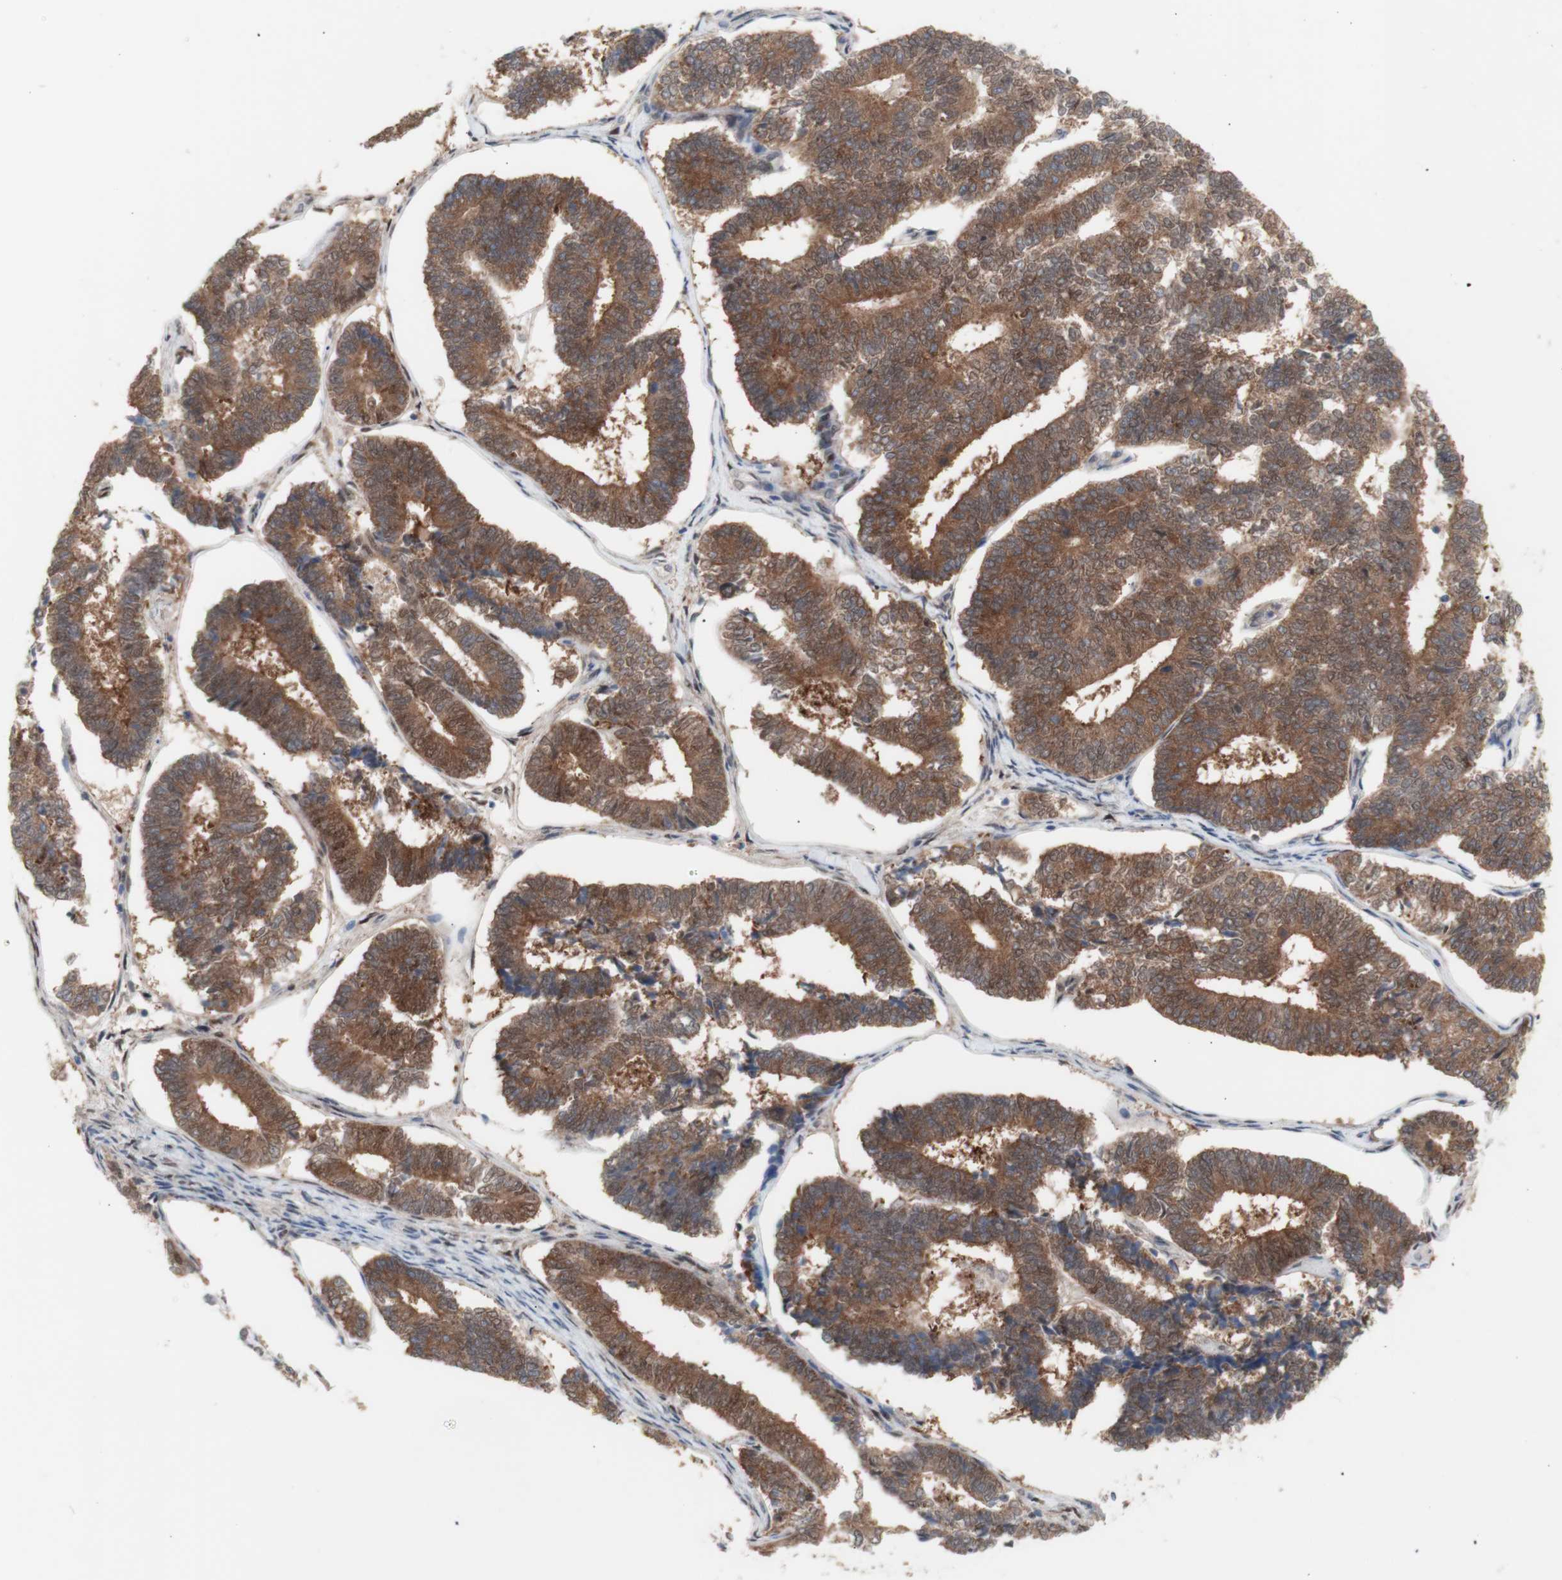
{"staining": {"intensity": "moderate", "quantity": ">75%", "location": "cytoplasmic/membranous"}, "tissue": "endometrial cancer", "cell_type": "Tumor cells", "image_type": "cancer", "snomed": [{"axis": "morphology", "description": "Adenocarcinoma, NOS"}, {"axis": "topography", "description": "Endometrium"}], "caption": "About >75% of tumor cells in human endometrial cancer (adenocarcinoma) show moderate cytoplasmic/membranous protein expression as visualized by brown immunohistochemical staining.", "gene": "PRMT5", "patient": {"sex": "female", "age": 70}}